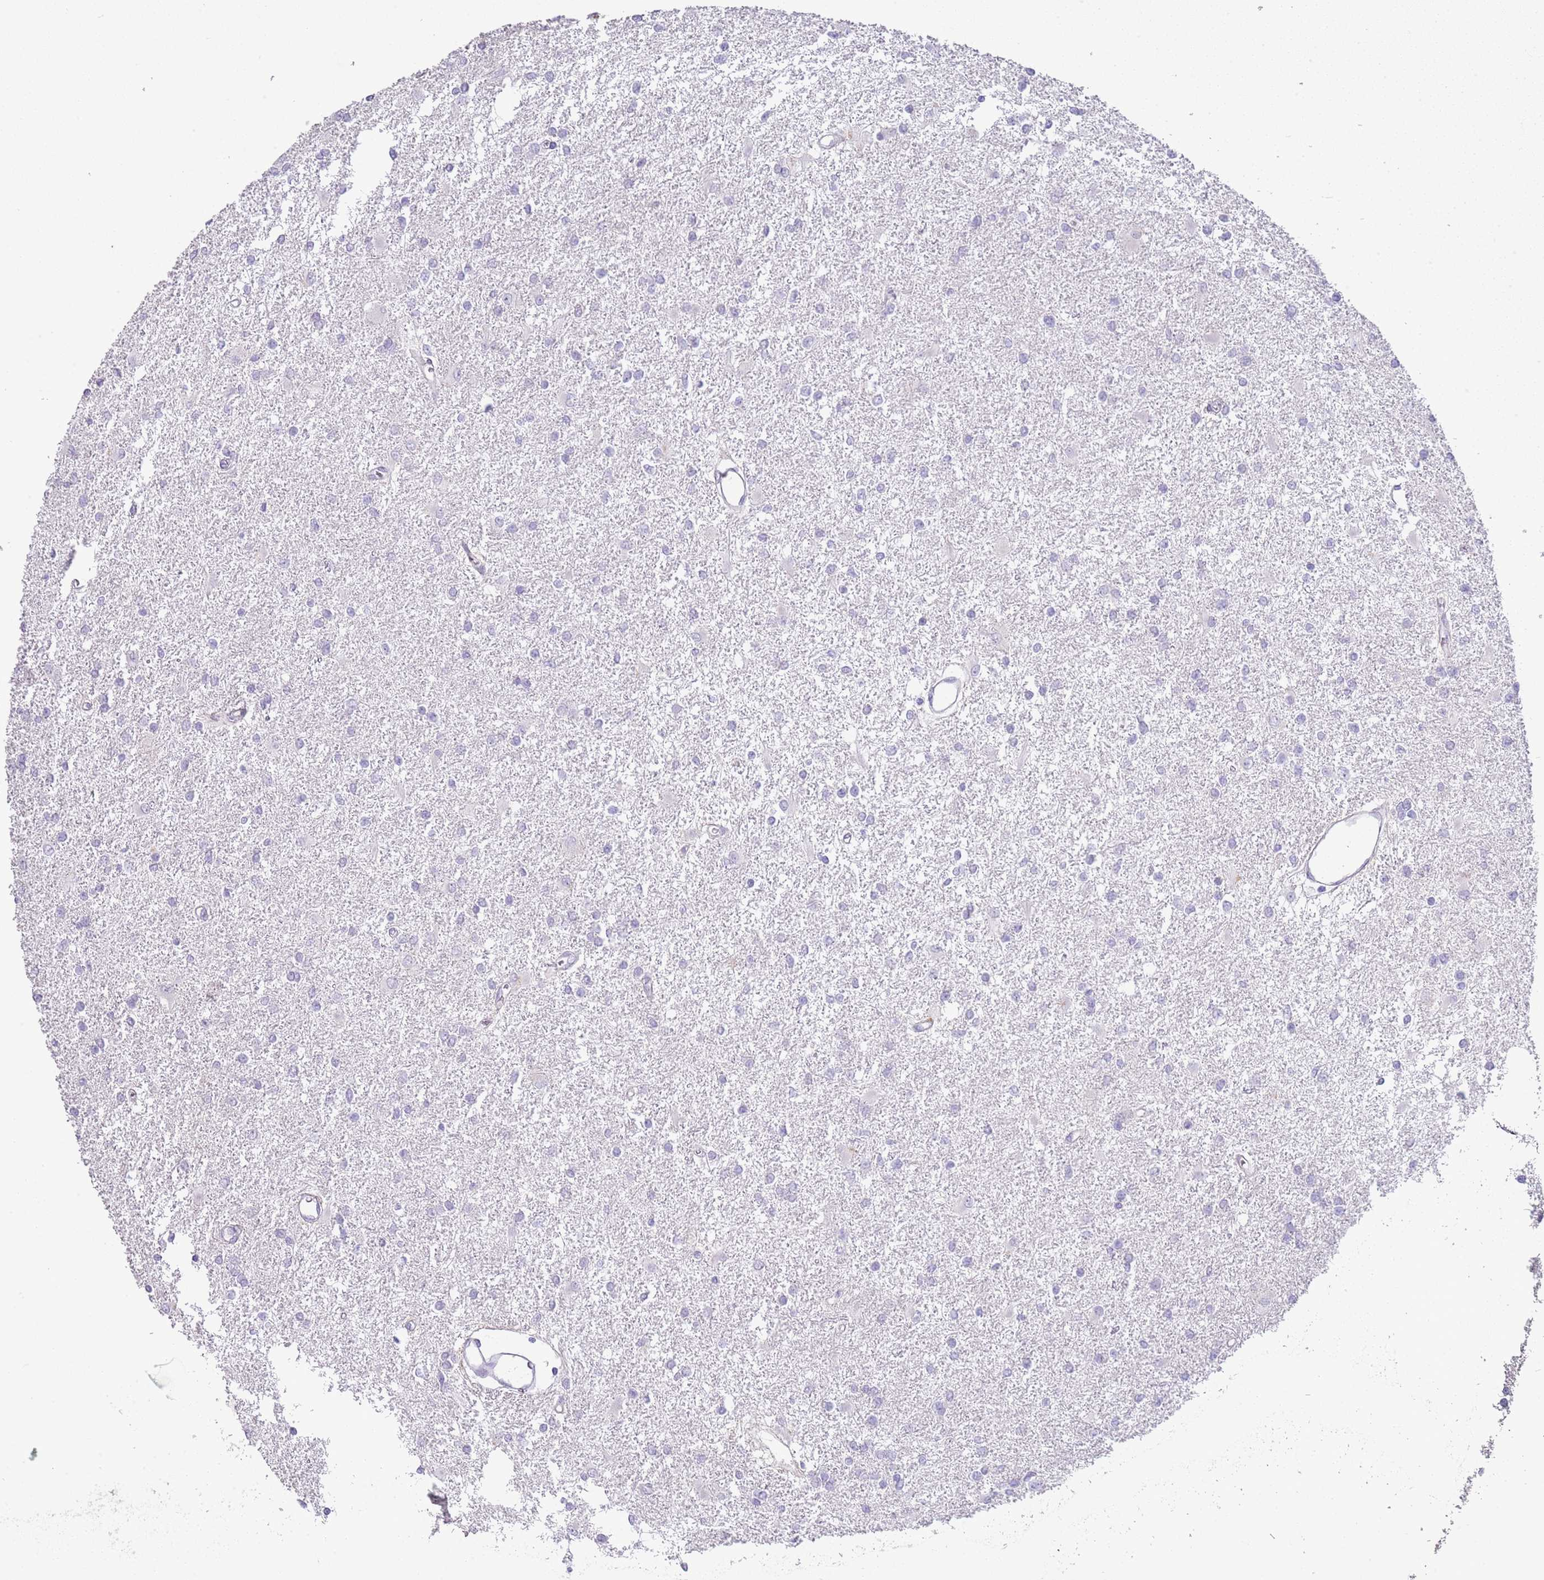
{"staining": {"intensity": "negative", "quantity": "none", "location": "none"}, "tissue": "glioma", "cell_type": "Tumor cells", "image_type": "cancer", "snomed": [{"axis": "morphology", "description": "Glioma, malignant, High grade"}, {"axis": "topography", "description": "Brain"}], "caption": "A high-resolution micrograph shows immunohistochemistry (IHC) staining of glioma, which demonstrates no significant positivity in tumor cells.", "gene": "OR2Z1", "patient": {"sex": "female", "age": 50}}